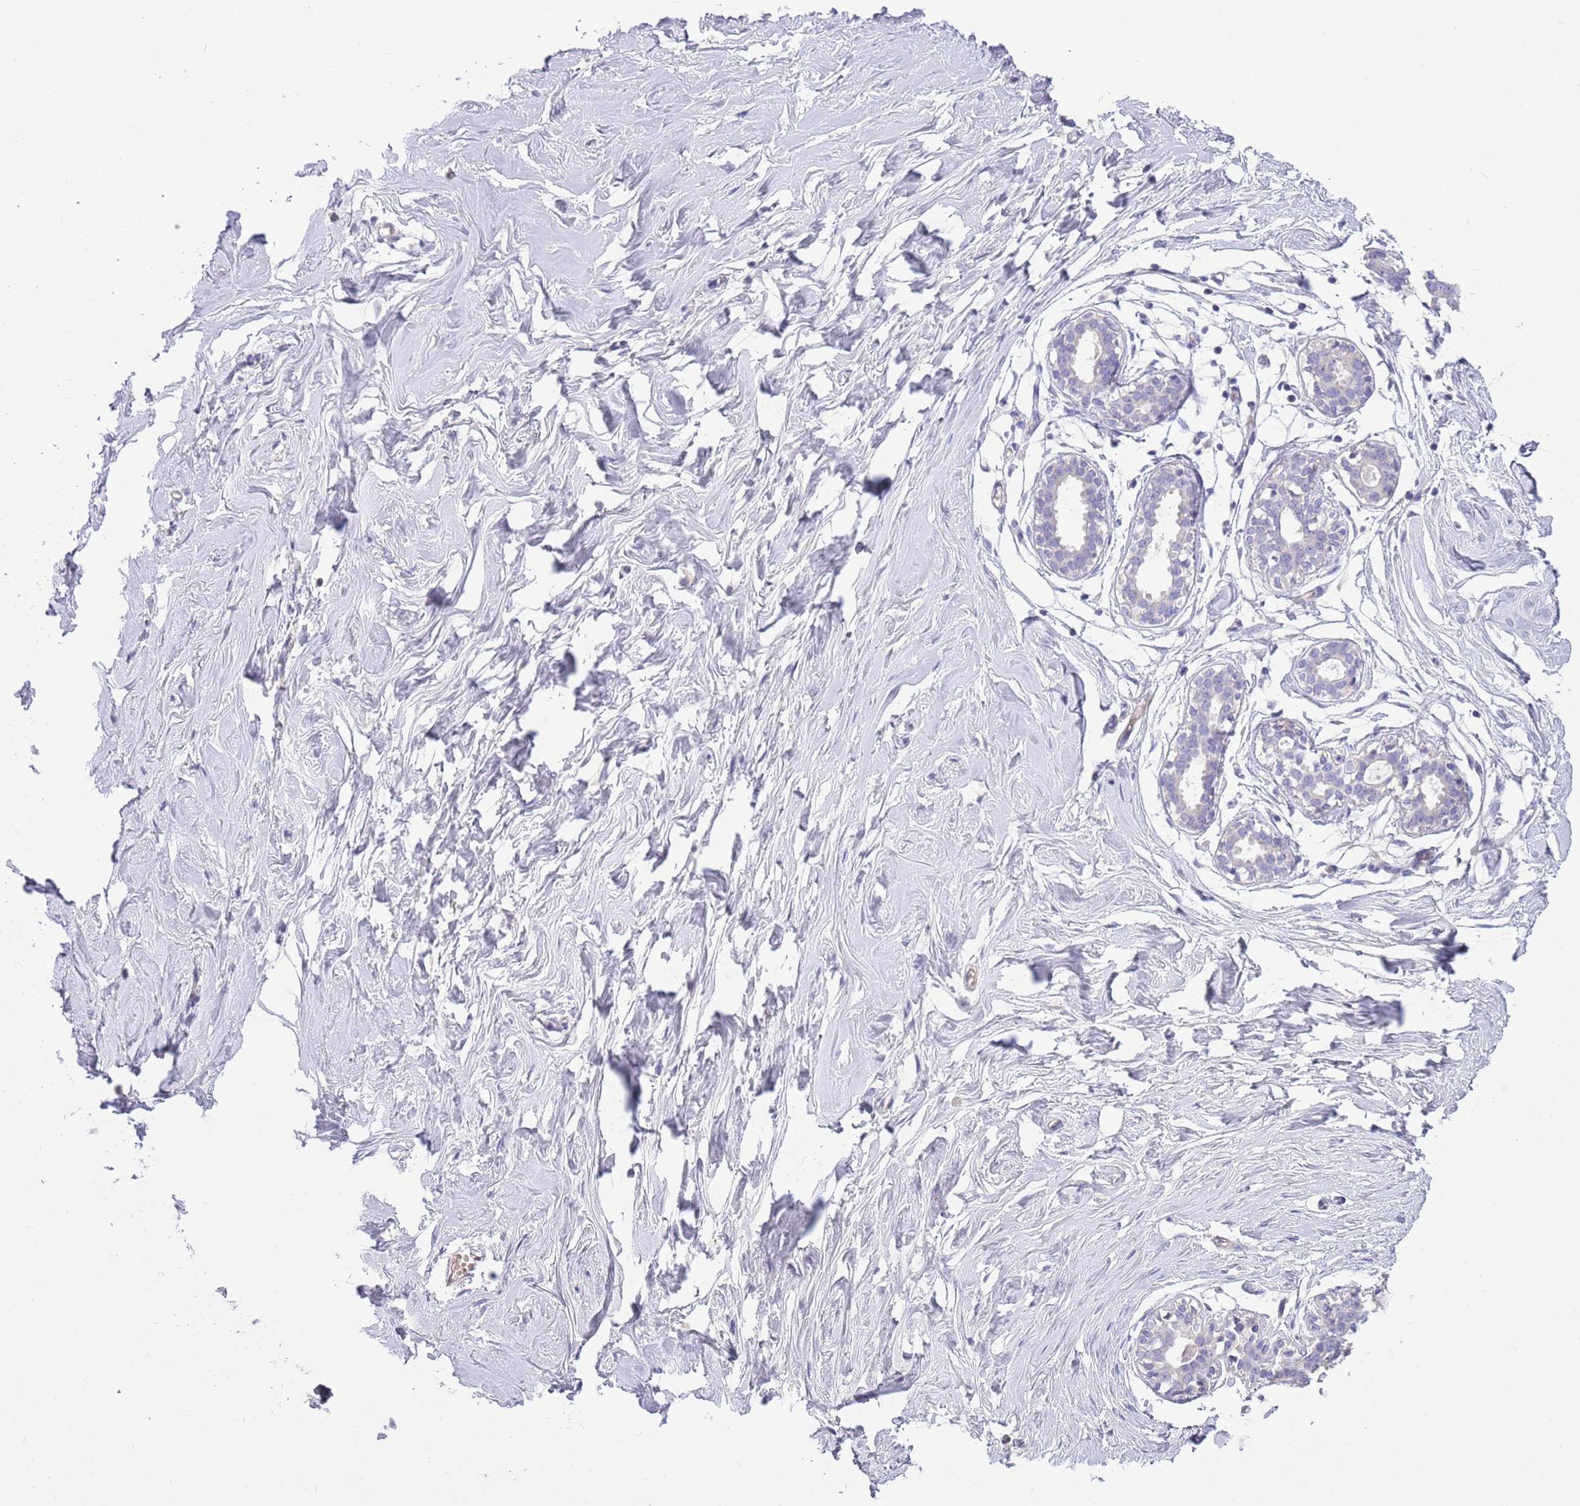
{"staining": {"intensity": "negative", "quantity": "none", "location": "none"}, "tissue": "breast", "cell_type": "Adipocytes", "image_type": "normal", "snomed": [{"axis": "morphology", "description": "Normal tissue, NOS"}, {"axis": "morphology", "description": "Adenoma, NOS"}, {"axis": "topography", "description": "Breast"}], "caption": "DAB (3,3'-diaminobenzidine) immunohistochemical staining of unremarkable breast displays no significant staining in adipocytes.", "gene": "SFTPA1", "patient": {"sex": "female", "age": 23}}